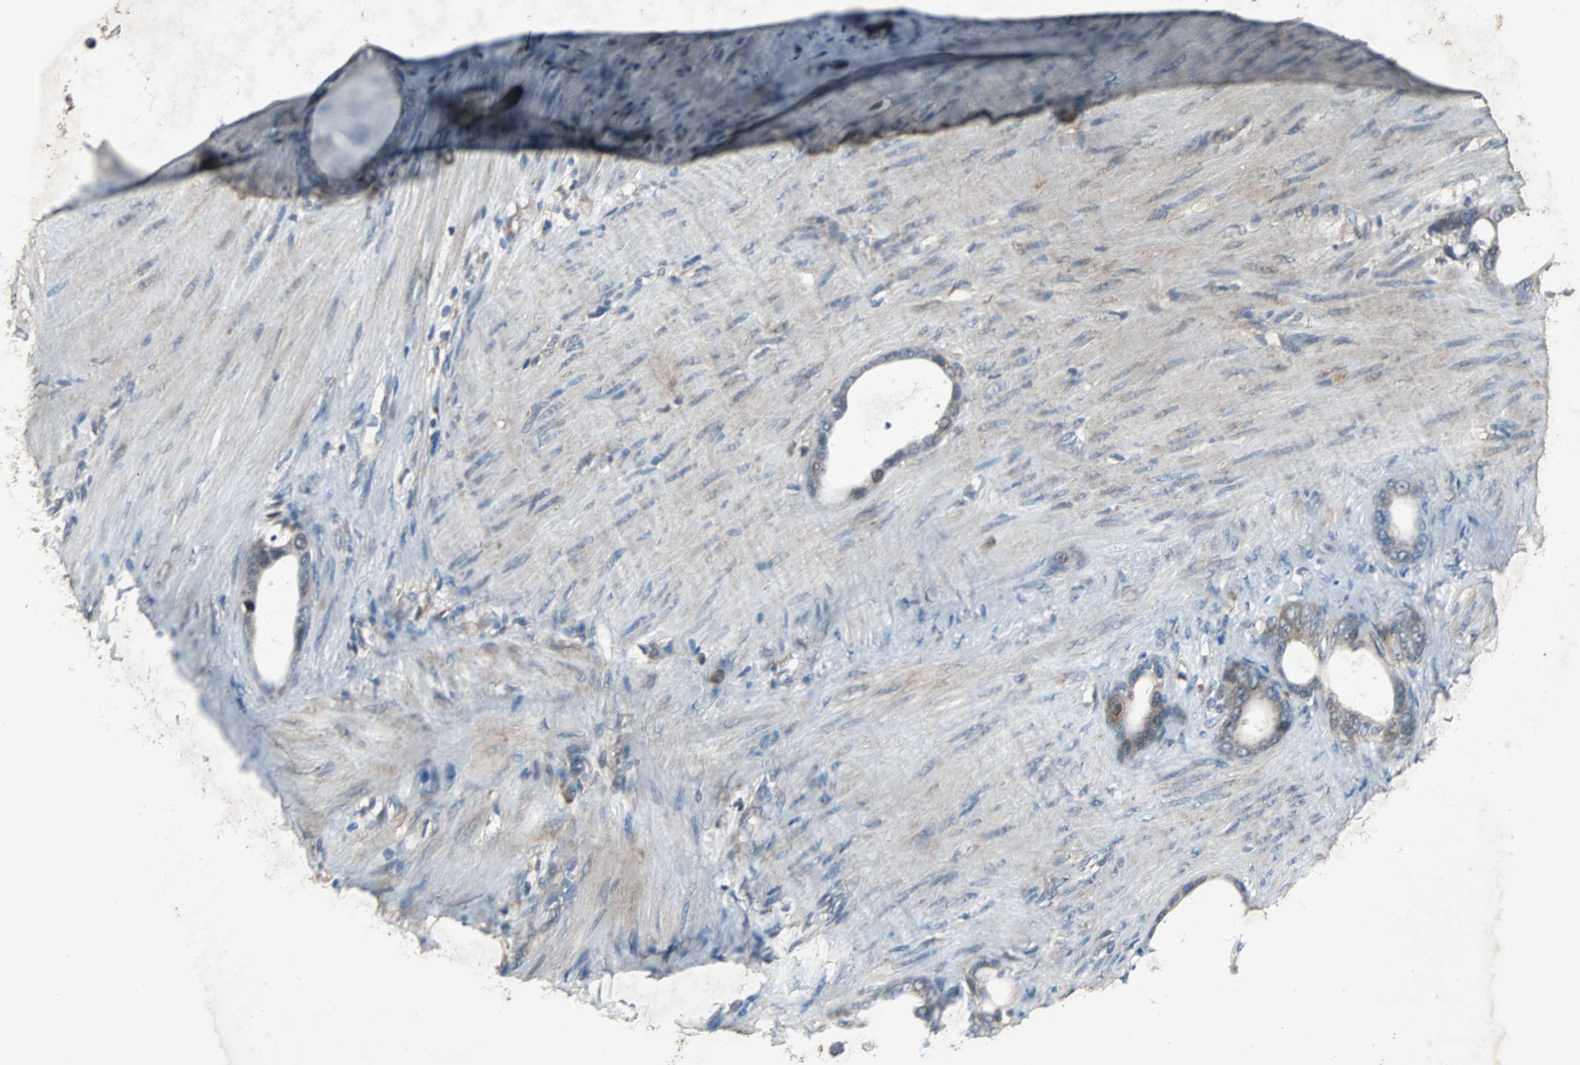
{"staining": {"intensity": "weak", "quantity": "<25%", "location": "cytoplasmic/membranous"}, "tissue": "stomach cancer", "cell_type": "Tumor cells", "image_type": "cancer", "snomed": [{"axis": "morphology", "description": "Adenocarcinoma, NOS"}, {"axis": "topography", "description": "Stomach"}], "caption": "Stomach cancer (adenocarcinoma) stained for a protein using immunohistochemistry exhibits no expression tumor cells.", "gene": "SOS1", "patient": {"sex": "female", "age": 75}}